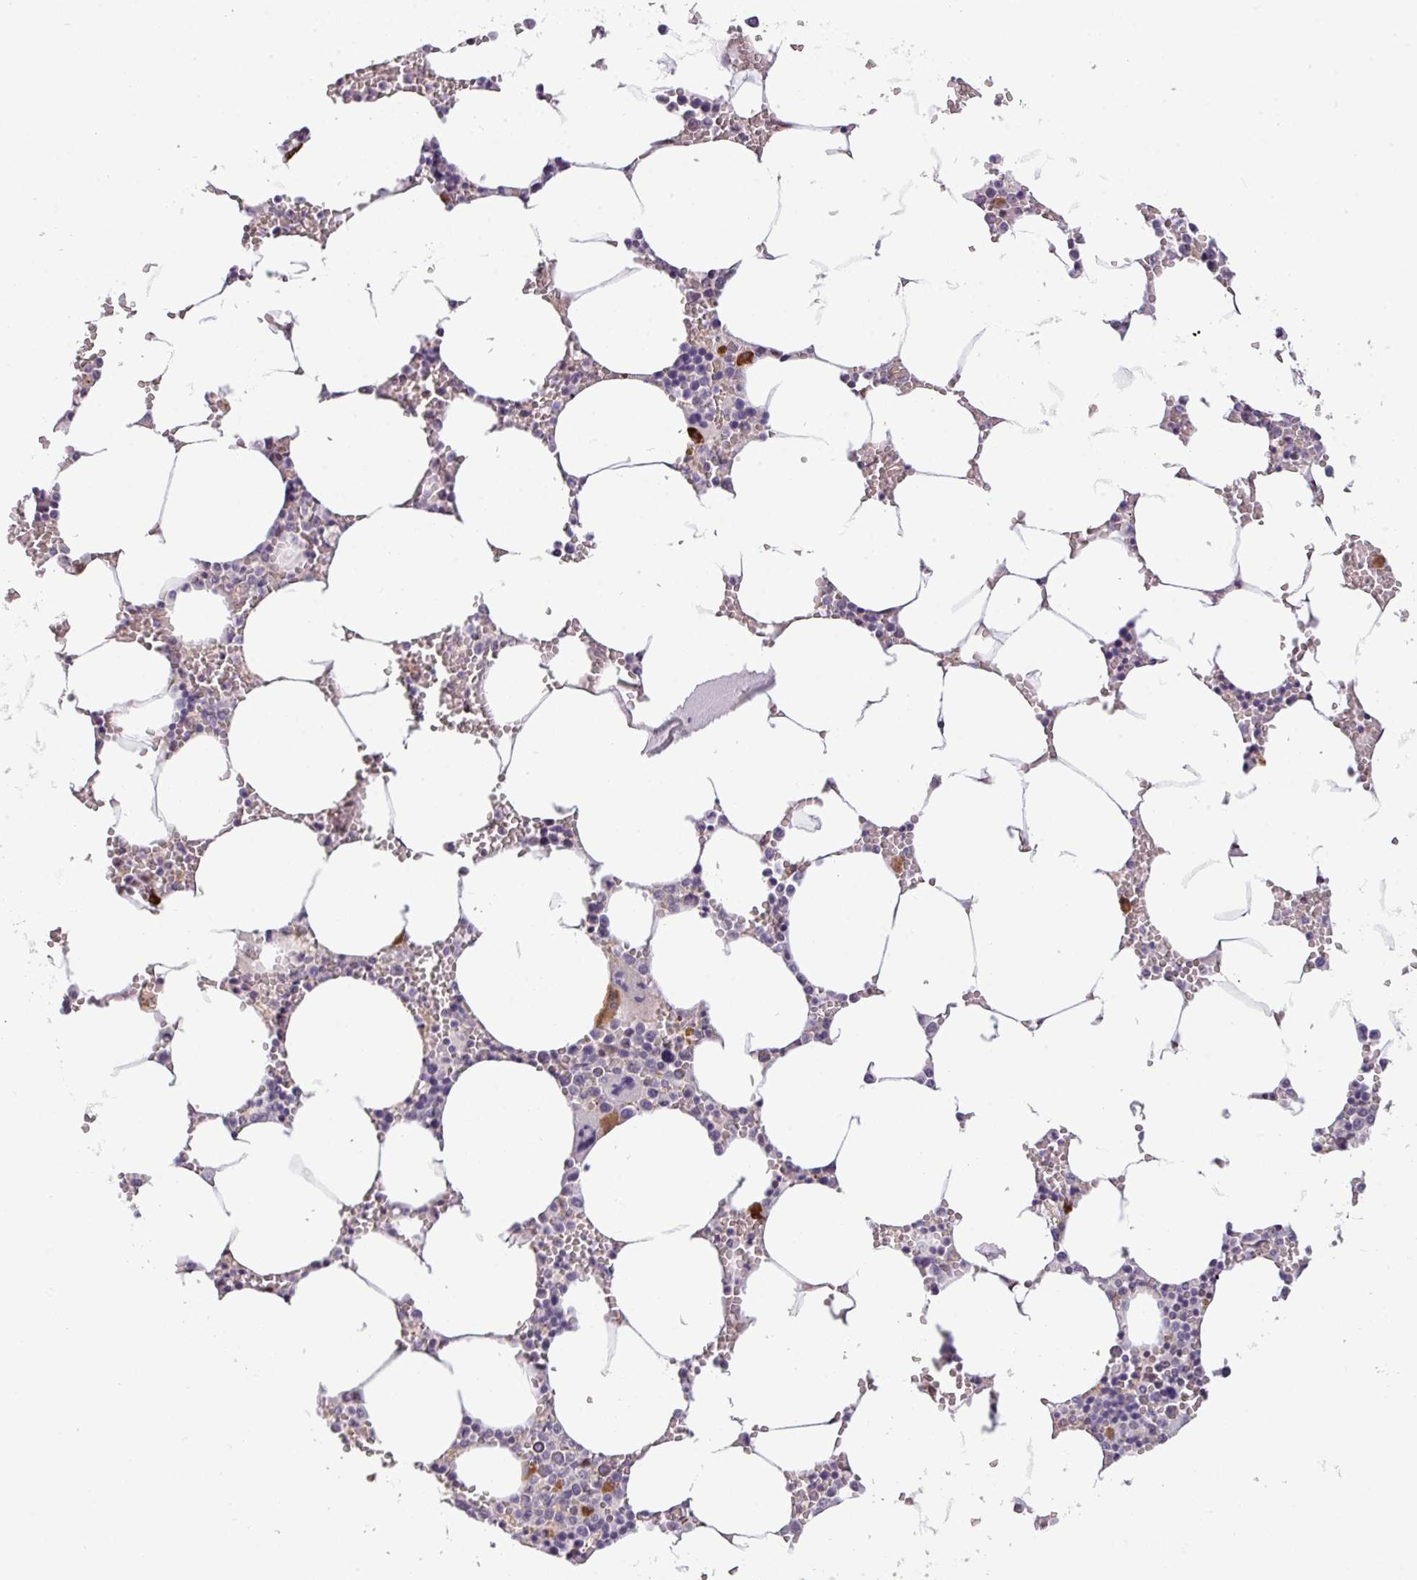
{"staining": {"intensity": "strong", "quantity": "<25%", "location": "cytoplasmic/membranous"}, "tissue": "bone marrow", "cell_type": "Hematopoietic cells", "image_type": "normal", "snomed": [{"axis": "morphology", "description": "Normal tissue, NOS"}, {"axis": "topography", "description": "Bone marrow"}], "caption": "Immunohistochemistry (IHC) image of unremarkable bone marrow: bone marrow stained using IHC exhibits medium levels of strong protein expression localized specifically in the cytoplasmic/membranous of hematopoietic cells, appearing as a cytoplasmic/membranous brown color.", "gene": "SLC66A2", "patient": {"sex": "male", "age": 70}}